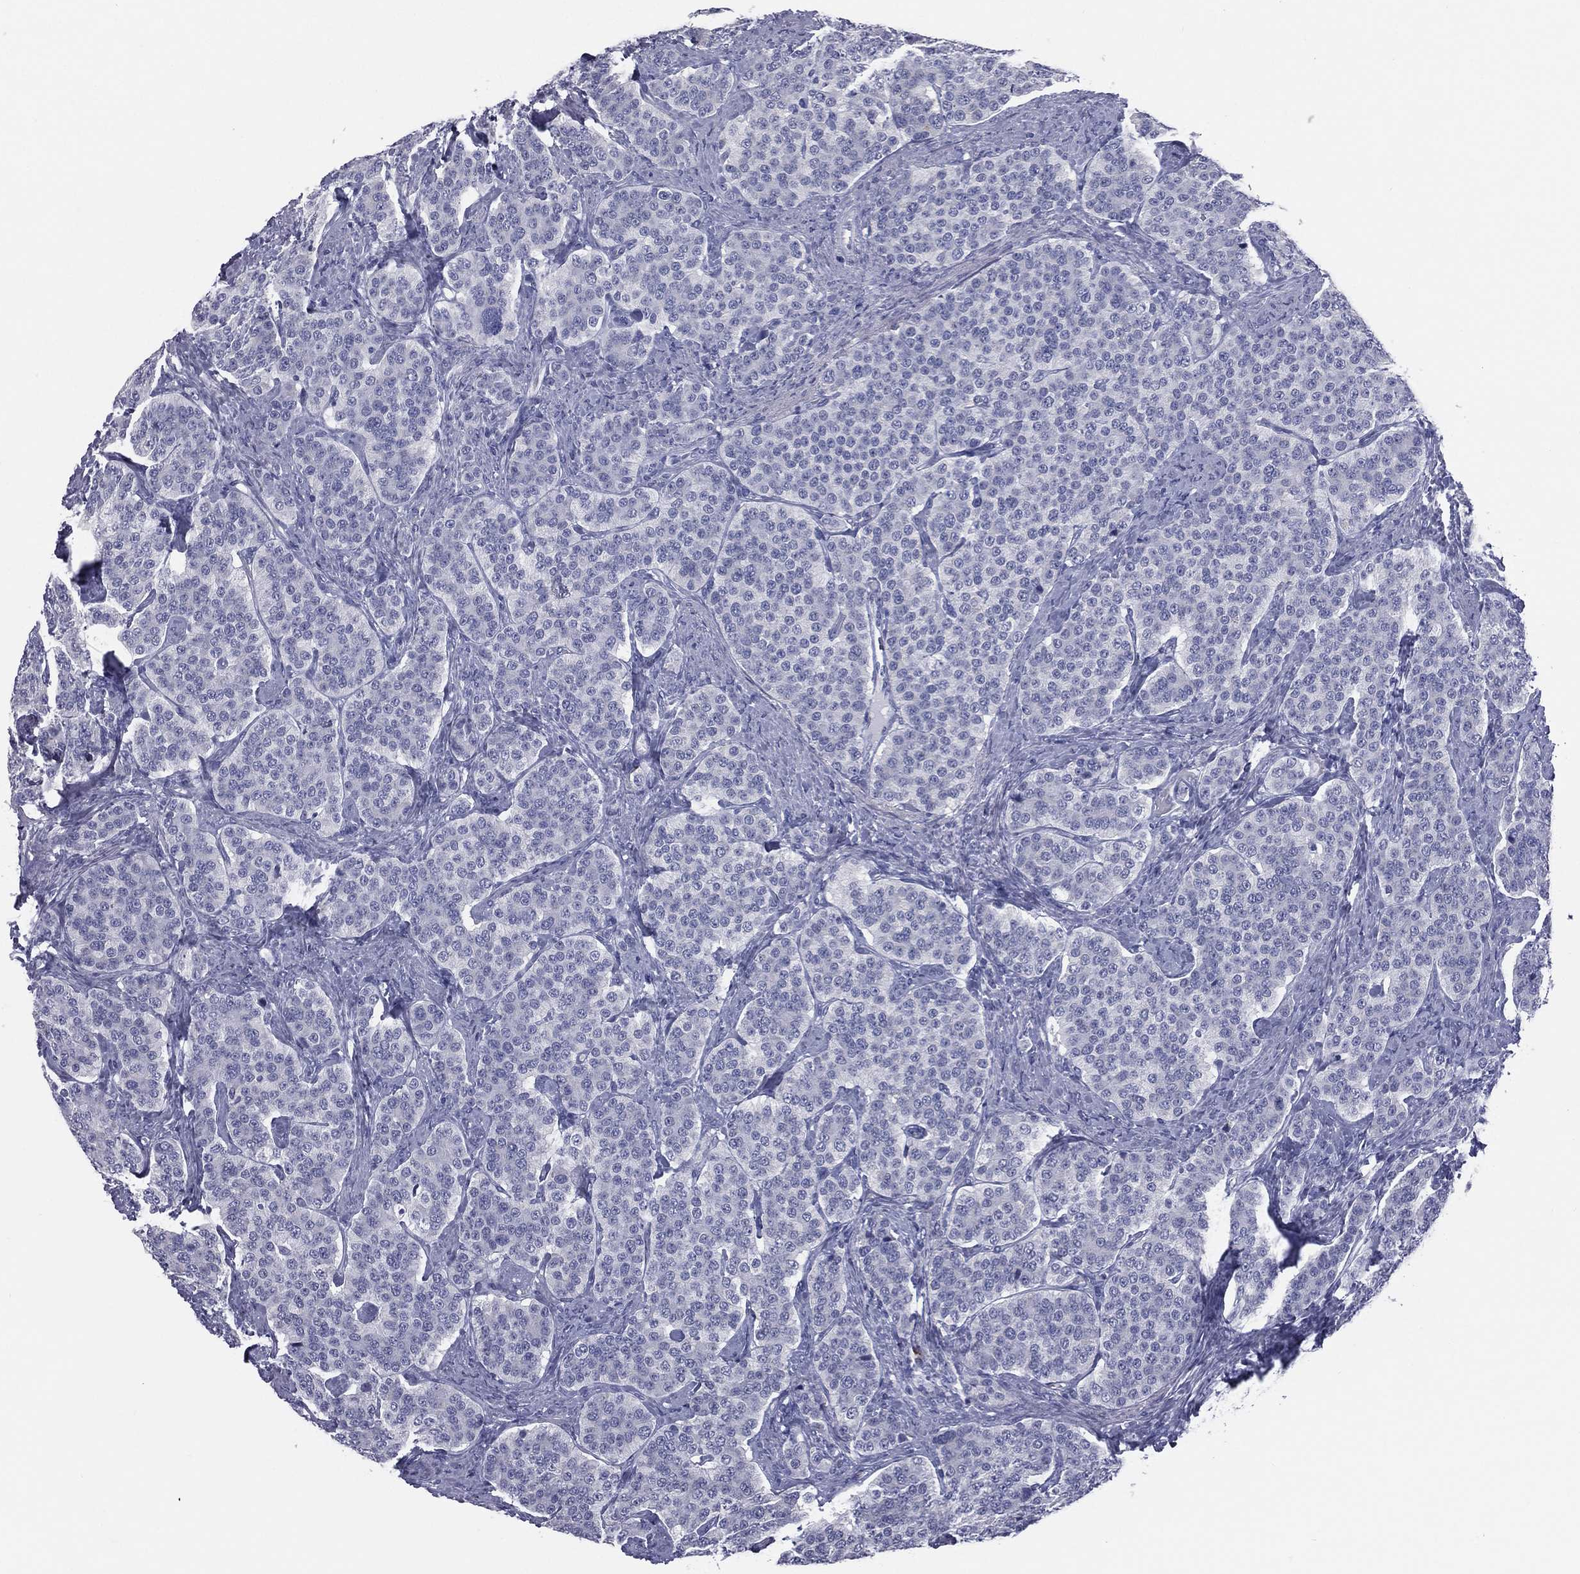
{"staining": {"intensity": "negative", "quantity": "none", "location": "none"}, "tissue": "carcinoid", "cell_type": "Tumor cells", "image_type": "cancer", "snomed": [{"axis": "morphology", "description": "Carcinoid, malignant, NOS"}, {"axis": "topography", "description": "Small intestine"}], "caption": "High magnification brightfield microscopy of carcinoid stained with DAB (brown) and counterstained with hematoxylin (blue): tumor cells show no significant expression.", "gene": "MLN", "patient": {"sex": "female", "age": 58}}